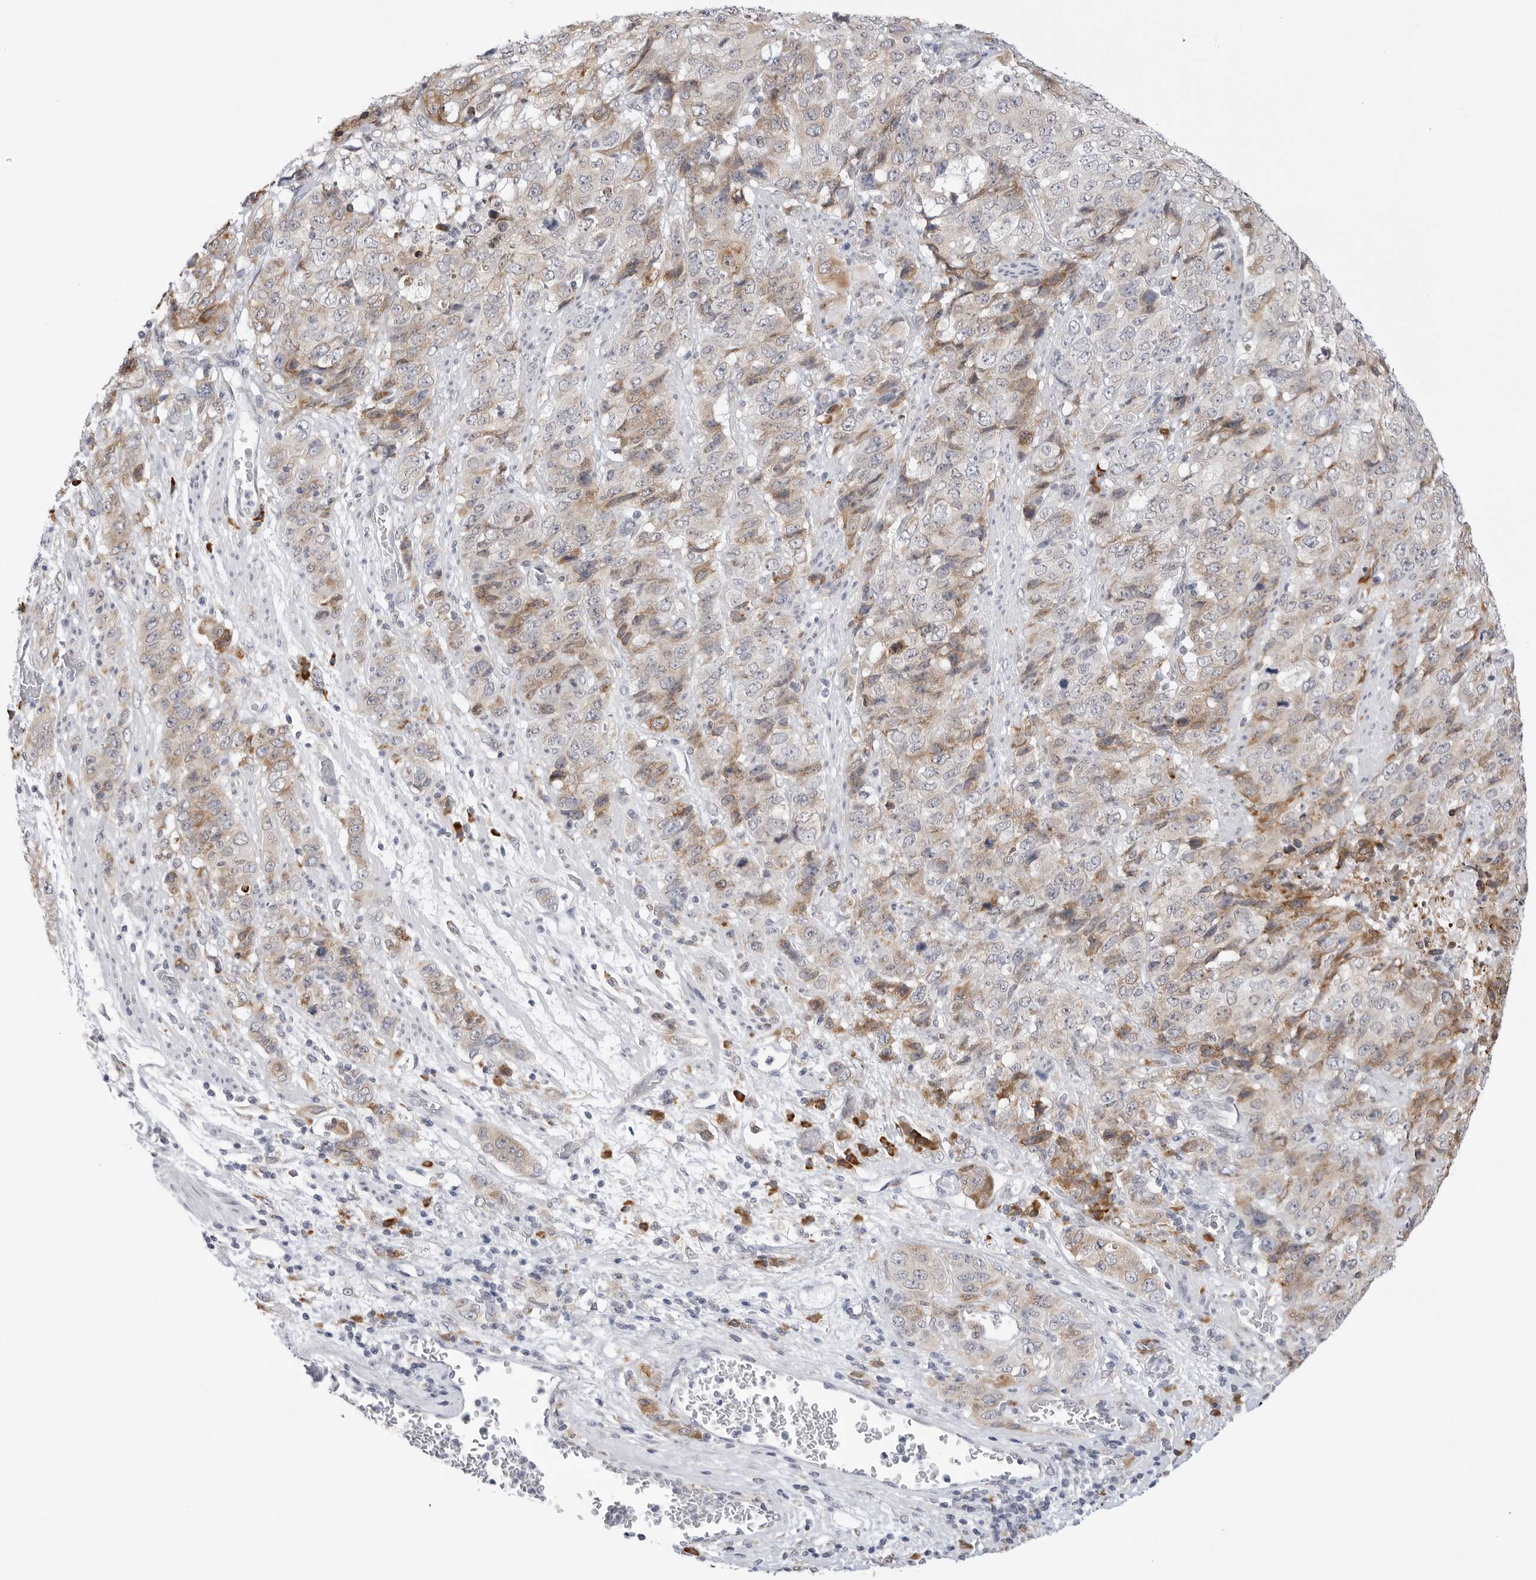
{"staining": {"intensity": "moderate", "quantity": ">75%", "location": "cytoplasmic/membranous"}, "tissue": "stomach cancer", "cell_type": "Tumor cells", "image_type": "cancer", "snomed": [{"axis": "morphology", "description": "Adenocarcinoma, NOS"}, {"axis": "topography", "description": "Stomach"}], "caption": "The histopathology image exhibits a brown stain indicating the presence of a protein in the cytoplasmic/membranous of tumor cells in adenocarcinoma (stomach).", "gene": "RPN1", "patient": {"sex": "male", "age": 48}}